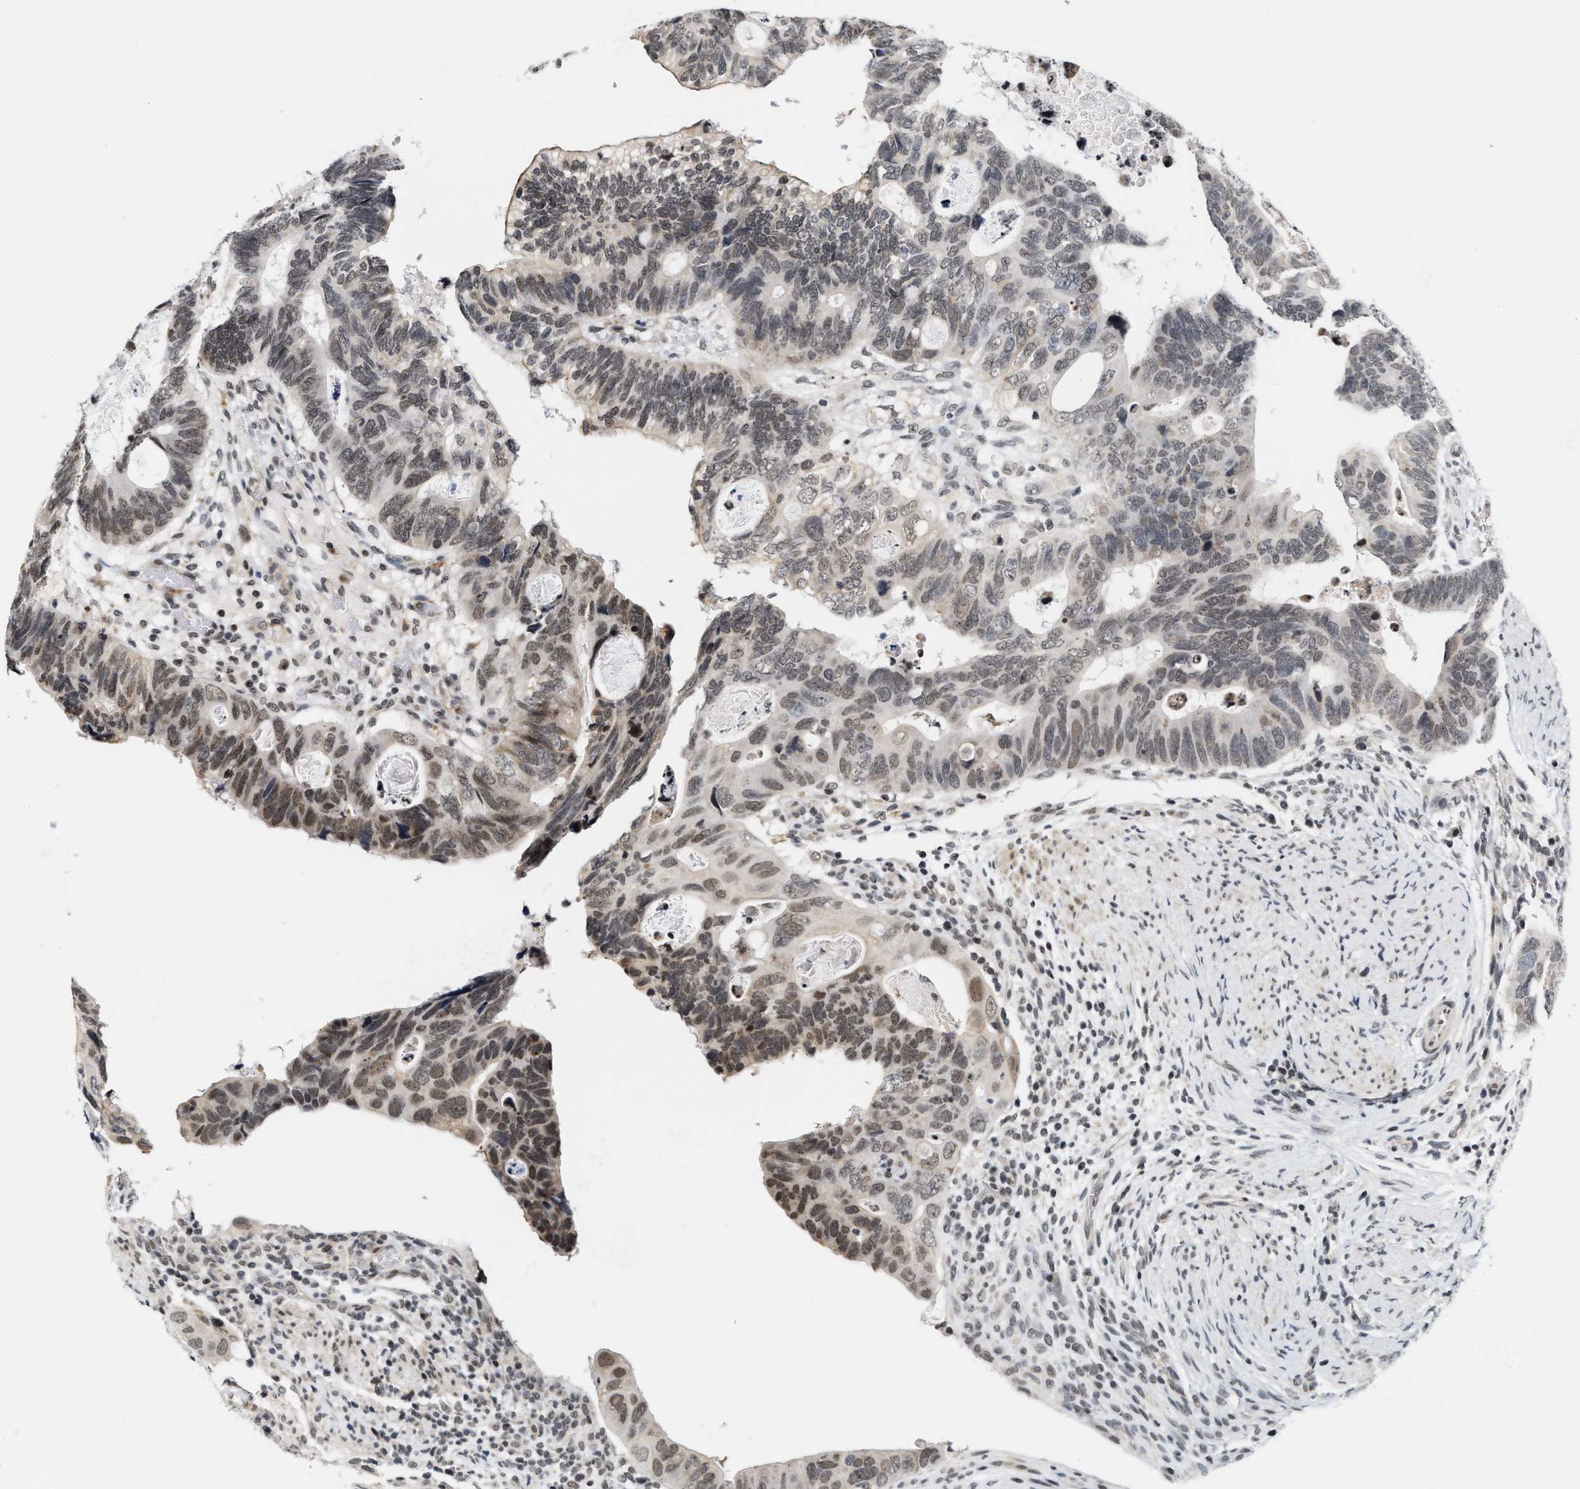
{"staining": {"intensity": "moderate", "quantity": "25%-75%", "location": "nuclear"}, "tissue": "colorectal cancer", "cell_type": "Tumor cells", "image_type": "cancer", "snomed": [{"axis": "morphology", "description": "Adenocarcinoma, NOS"}, {"axis": "topography", "description": "Rectum"}], "caption": "An image of human adenocarcinoma (colorectal) stained for a protein displays moderate nuclear brown staining in tumor cells.", "gene": "ANKRD6", "patient": {"sex": "male", "age": 53}}